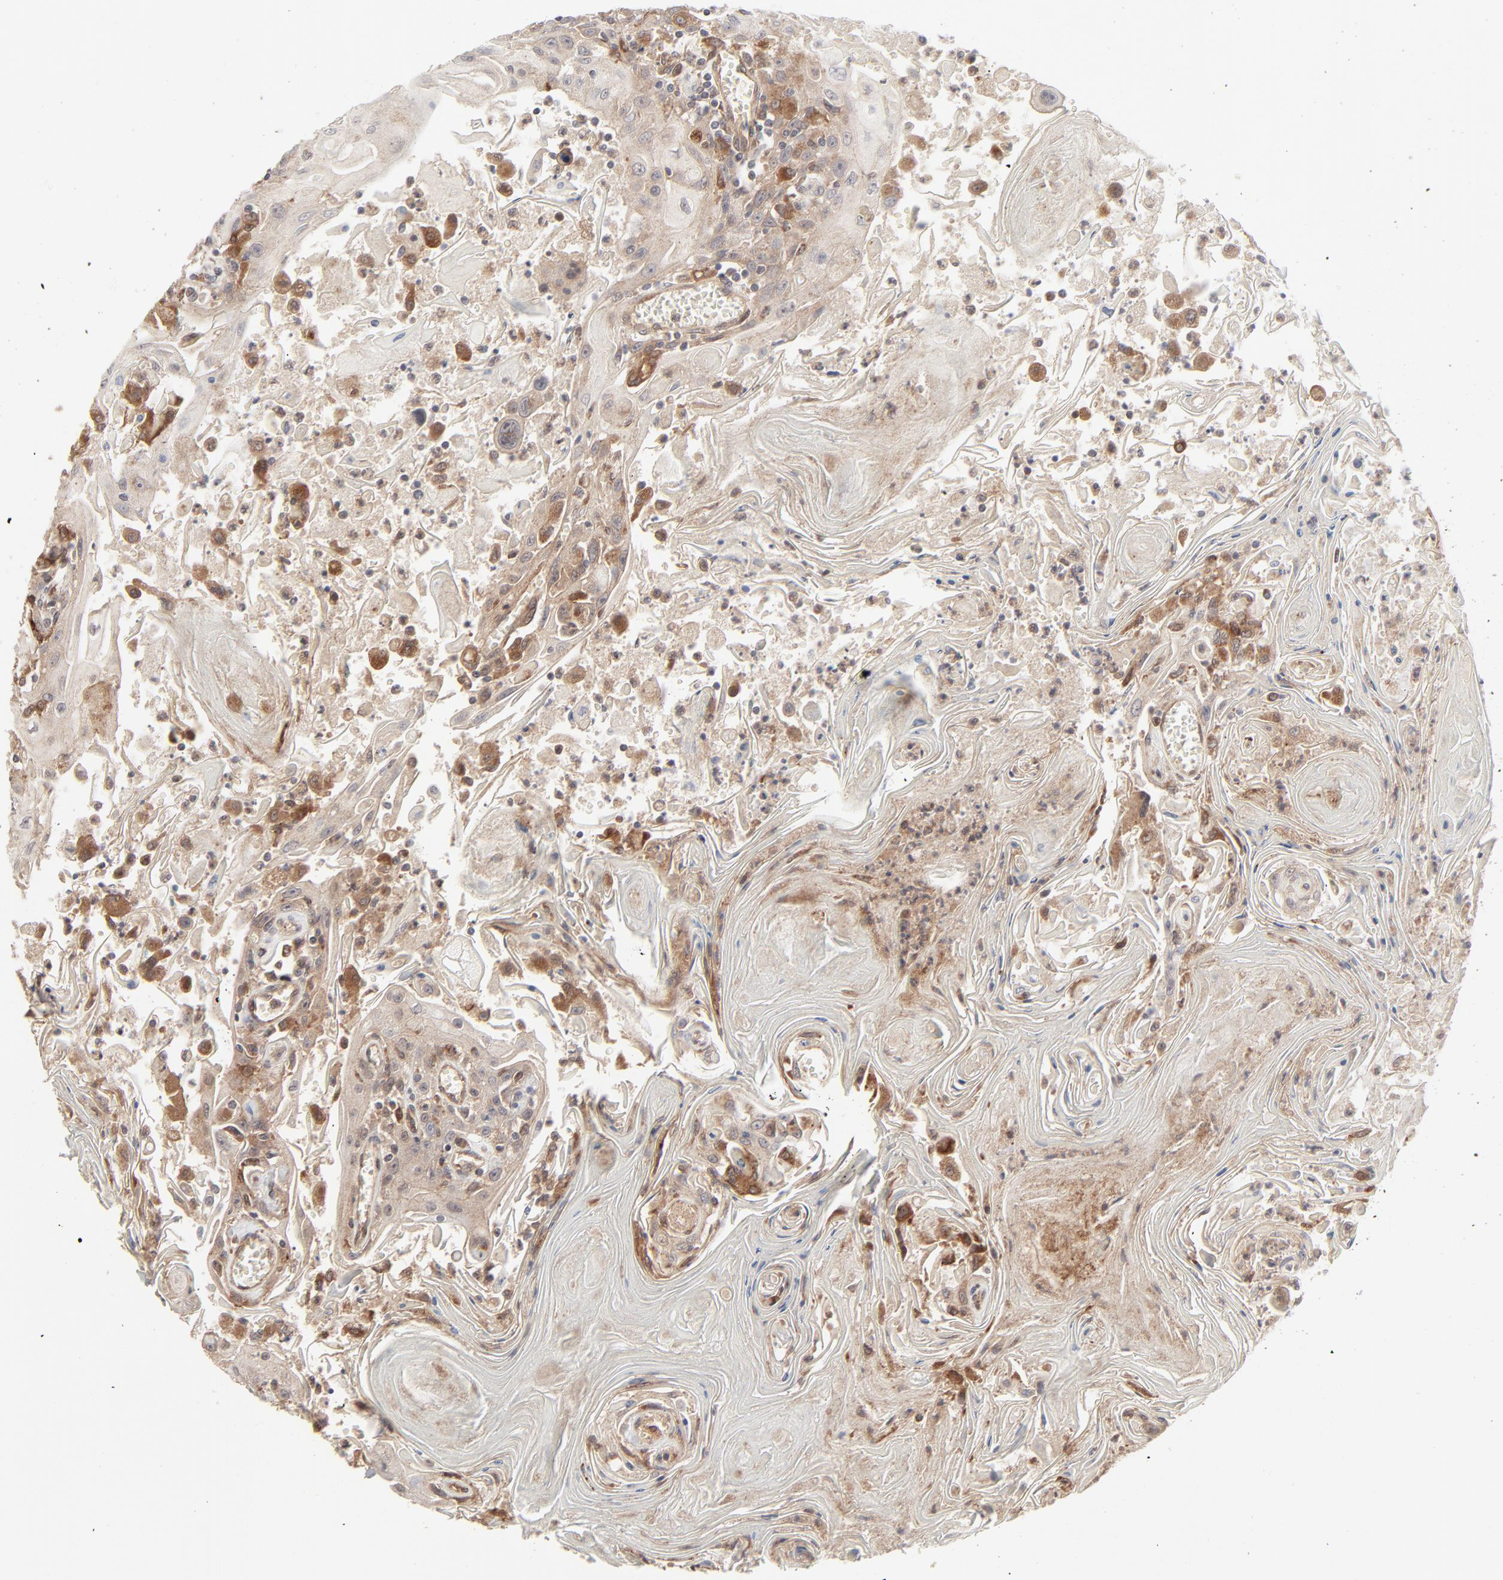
{"staining": {"intensity": "moderate", "quantity": "25%-75%", "location": "cytoplasmic/membranous"}, "tissue": "head and neck cancer", "cell_type": "Tumor cells", "image_type": "cancer", "snomed": [{"axis": "morphology", "description": "Squamous cell carcinoma, NOS"}, {"axis": "topography", "description": "Oral tissue"}, {"axis": "topography", "description": "Head-Neck"}], "caption": "IHC histopathology image of neoplastic tissue: squamous cell carcinoma (head and neck) stained using immunohistochemistry (IHC) displays medium levels of moderate protein expression localized specifically in the cytoplasmic/membranous of tumor cells, appearing as a cytoplasmic/membranous brown color.", "gene": "RAB5C", "patient": {"sex": "female", "age": 76}}